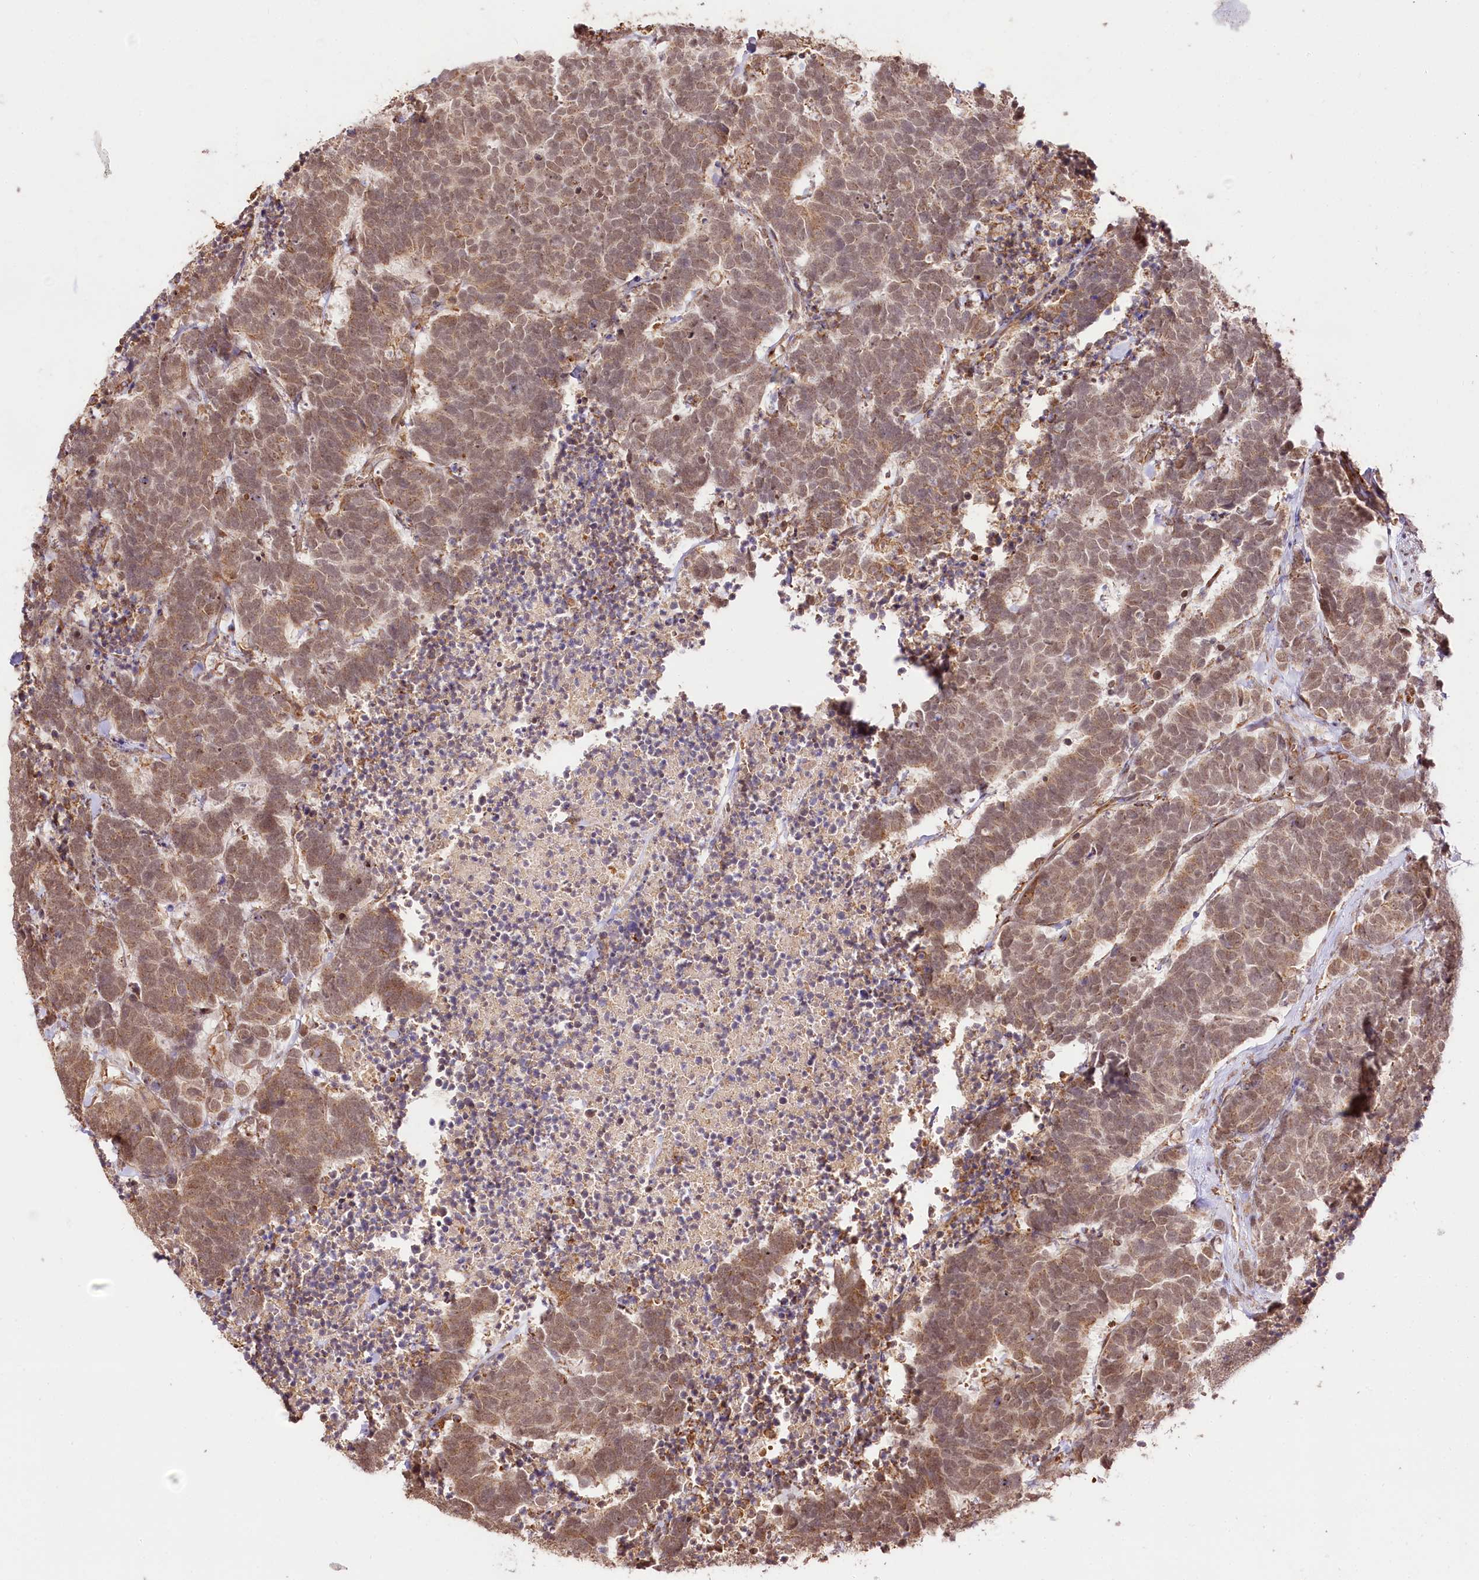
{"staining": {"intensity": "moderate", "quantity": ">75%", "location": "cytoplasmic/membranous,nuclear"}, "tissue": "carcinoid", "cell_type": "Tumor cells", "image_type": "cancer", "snomed": [{"axis": "morphology", "description": "Carcinoma, NOS"}, {"axis": "morphology", "description": "Carcinoid, malignant, NOS"}, {"axis": "topography", "description": "Urinary bladder"}], "caption": "Carcinoma stained with DAB immunohistochemistry demonstrates medium levels of moderate cytoplasmic/membranous and nuclear expression in approximately >75% of tumor cells.", "gene": "ENSG00000144785", "patient": {"sex": "male", "age": 57}}